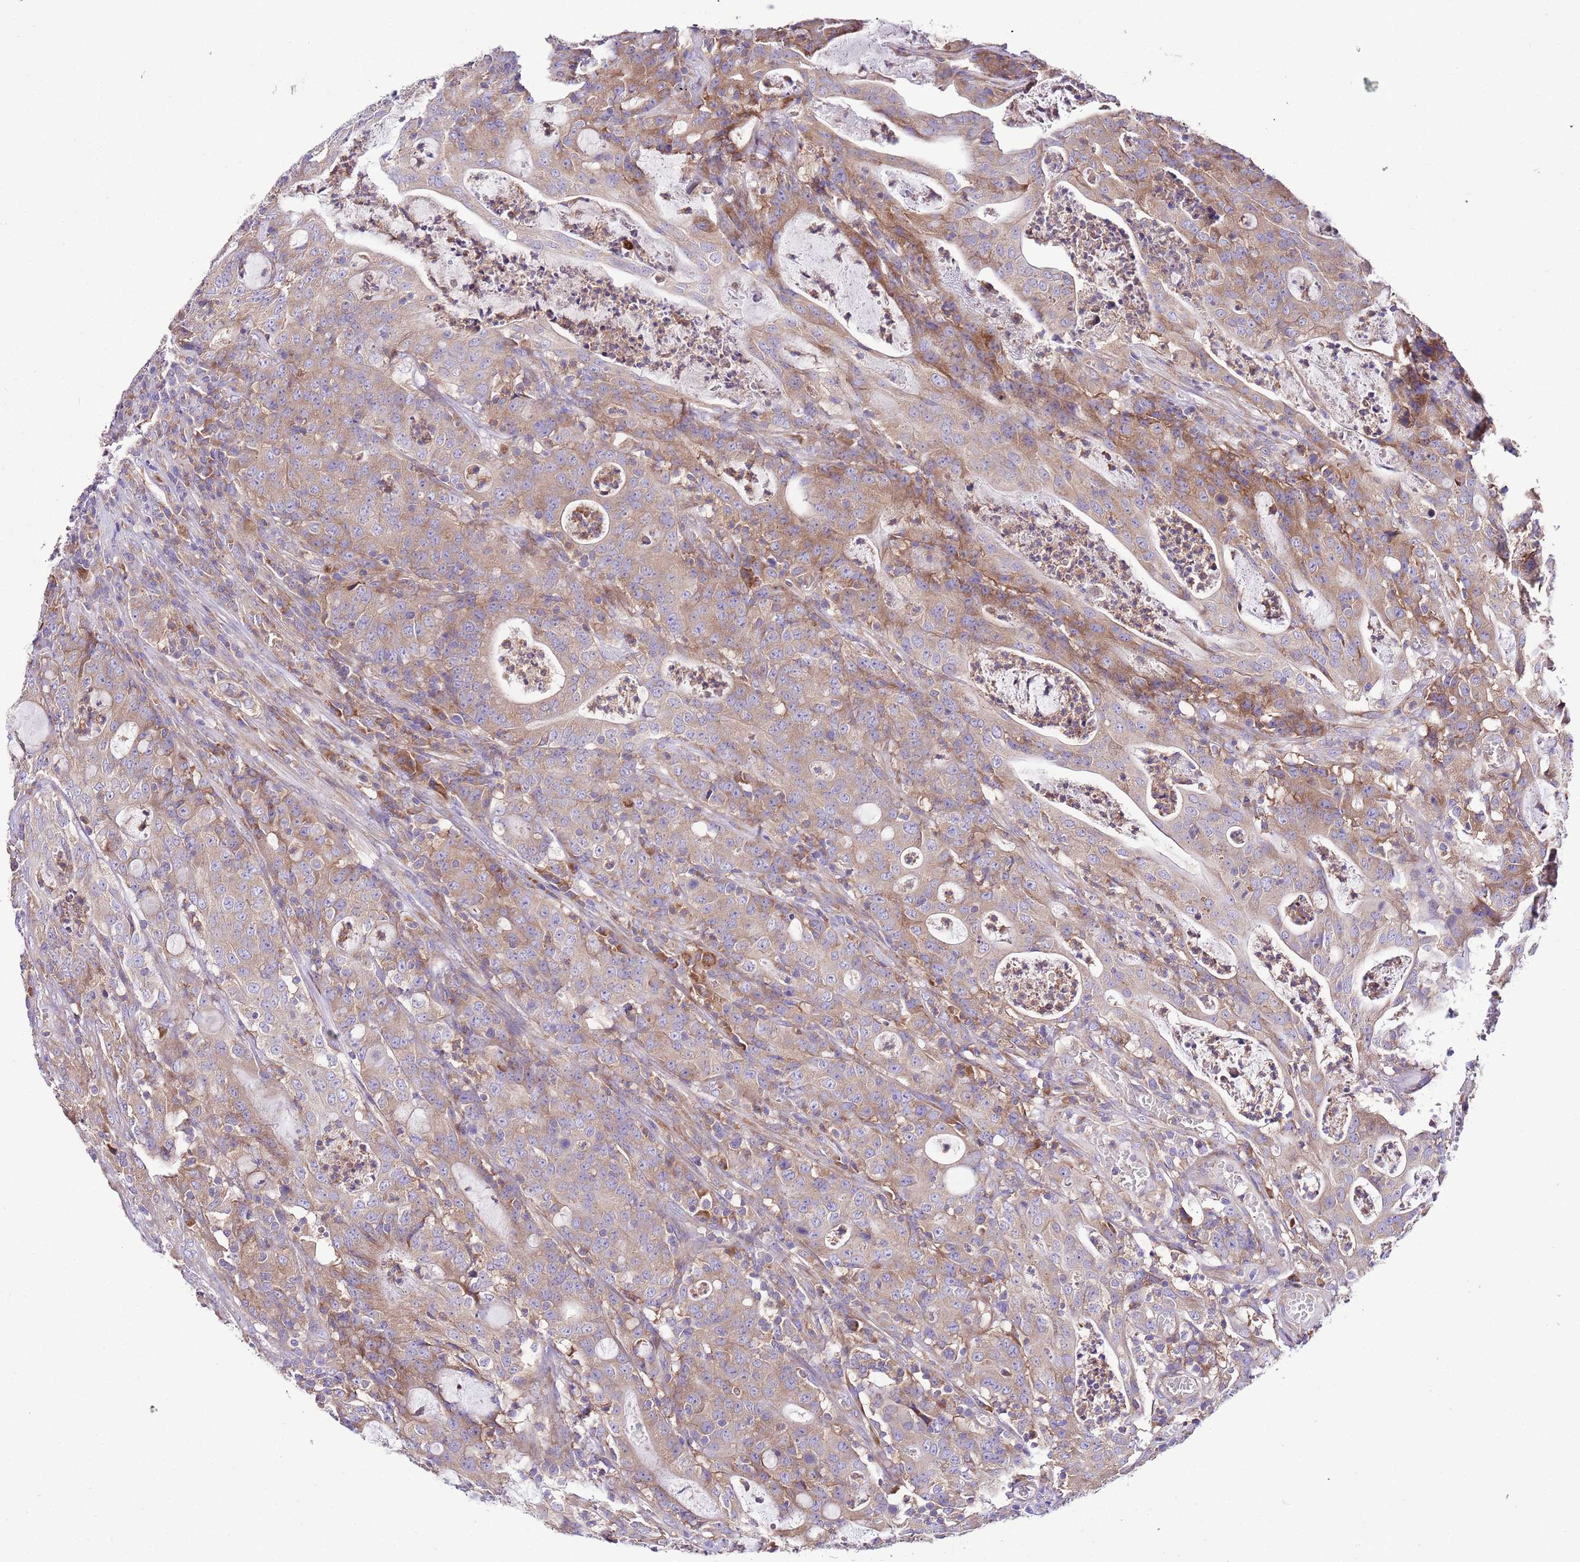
{"staining": {"intensity": "moderate", "quantity": ">75%", "location": "cytoplasmic/membranous"}, "tissue": "colorectal cancer", "cell_type": "Tumor cells", "image_type": "cancer", "snomed": [{"axis": "morphology", "description": "Adenocarcinoma, NOS"}, {"axis": "topography", "description": "Colon"}], "caption": "Brown immunohistochemical staining in colorectal cancer exhibits moderate cytoplasmic/membranous positivity in approximately >75% of tumor cells. Nuclei are stained in blue.", "gene": "RPS10", "patient": {"sex": "male", "age": 83}}